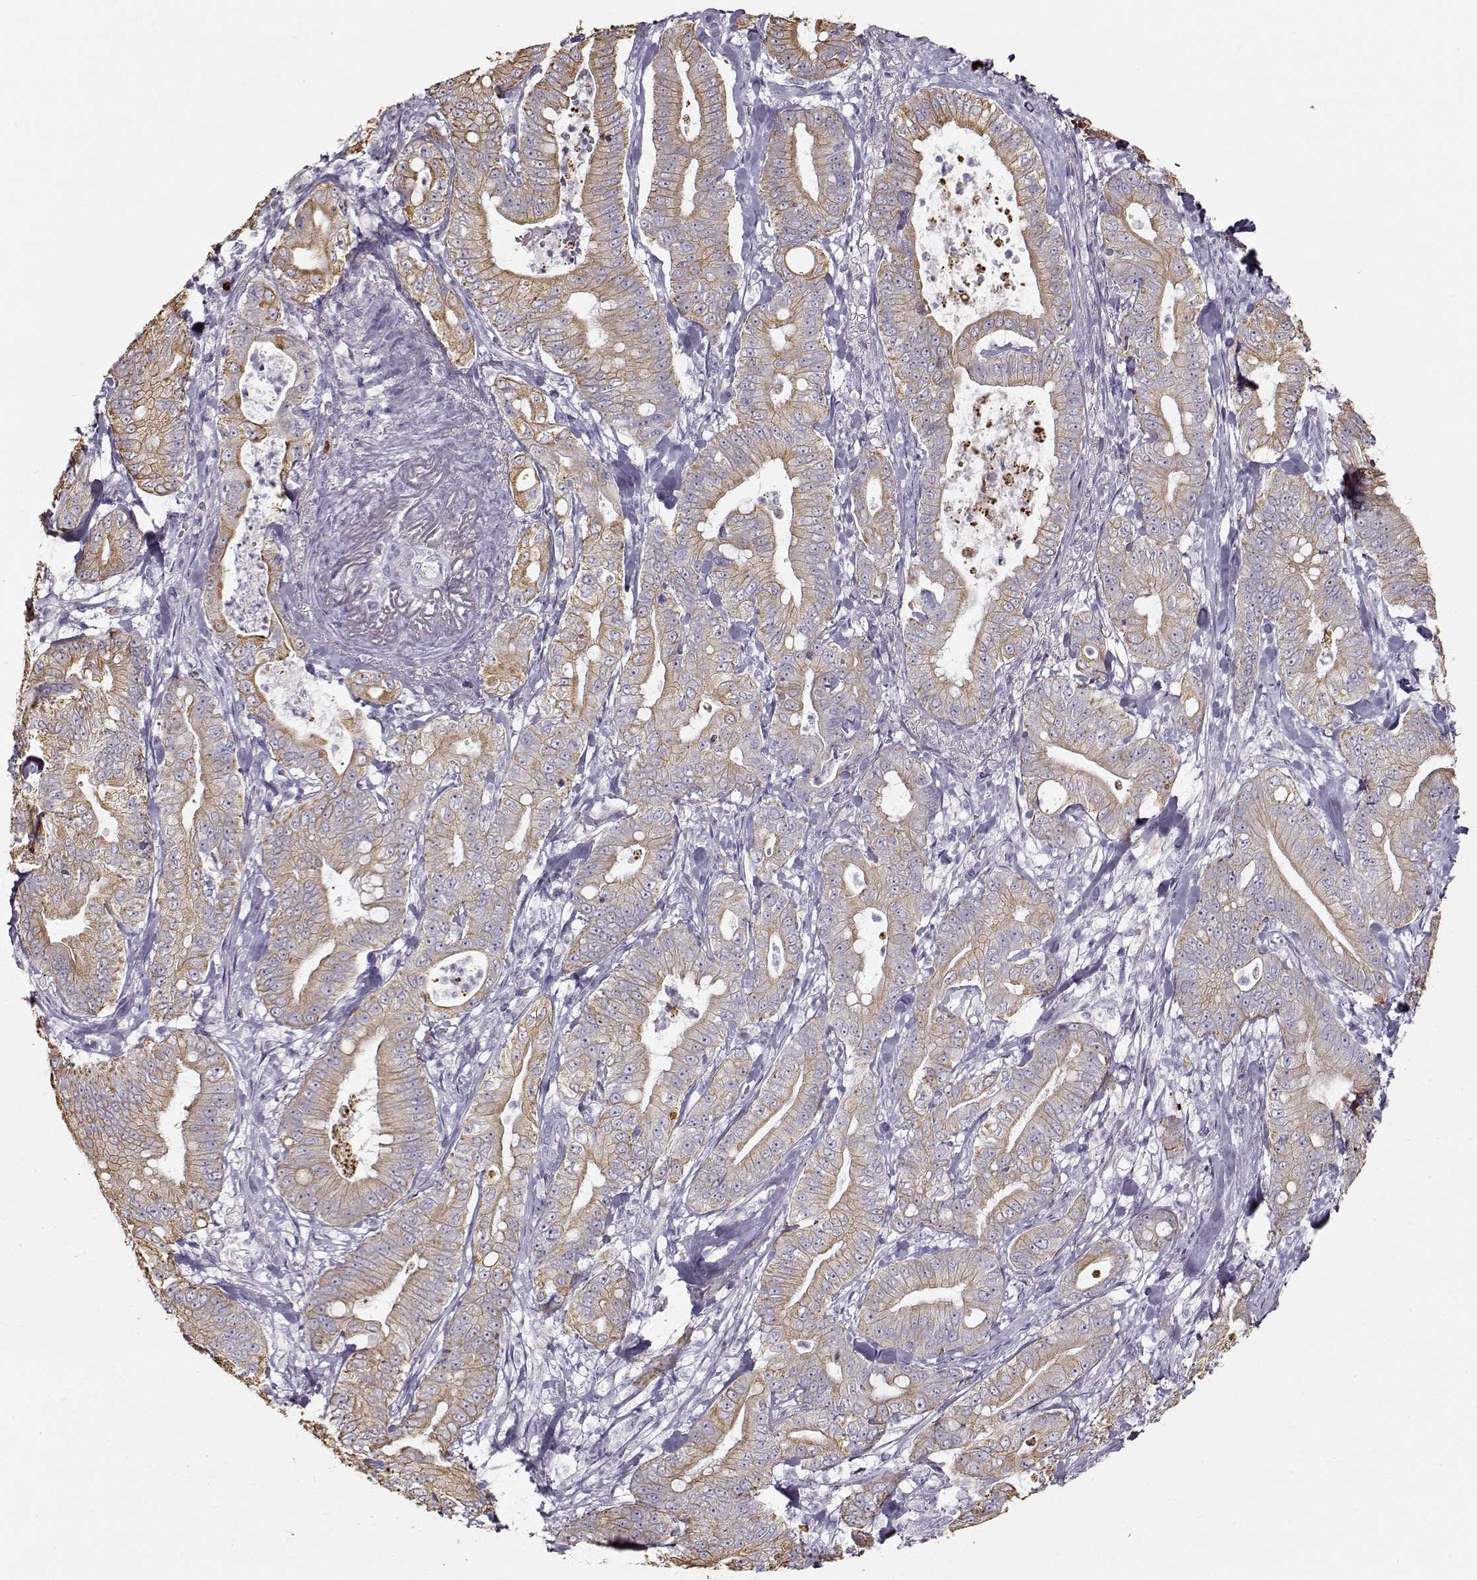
{"staining": {"intensity": "moderate", "quantity": ">75%", "location": "cytoplasmic/membranous"}, "tissue": "pancreatic cancer", "cell_type": "Tumor cells", "image_type": "cancer", "snomed": [{"axis": "morphology", "description": "Adenocarcinoma, NOS"}, {"axis": "topography", "description": "Pancreas"}], "caption": "Protein expression analysis of pancreatic cancer (adenocarcinoma) reveals moderate cytoplasmic/membranous positivity in approximately >75% of tumor cells.", "gene": "S100B", "patient": {"sex": "male", "age": 71}}